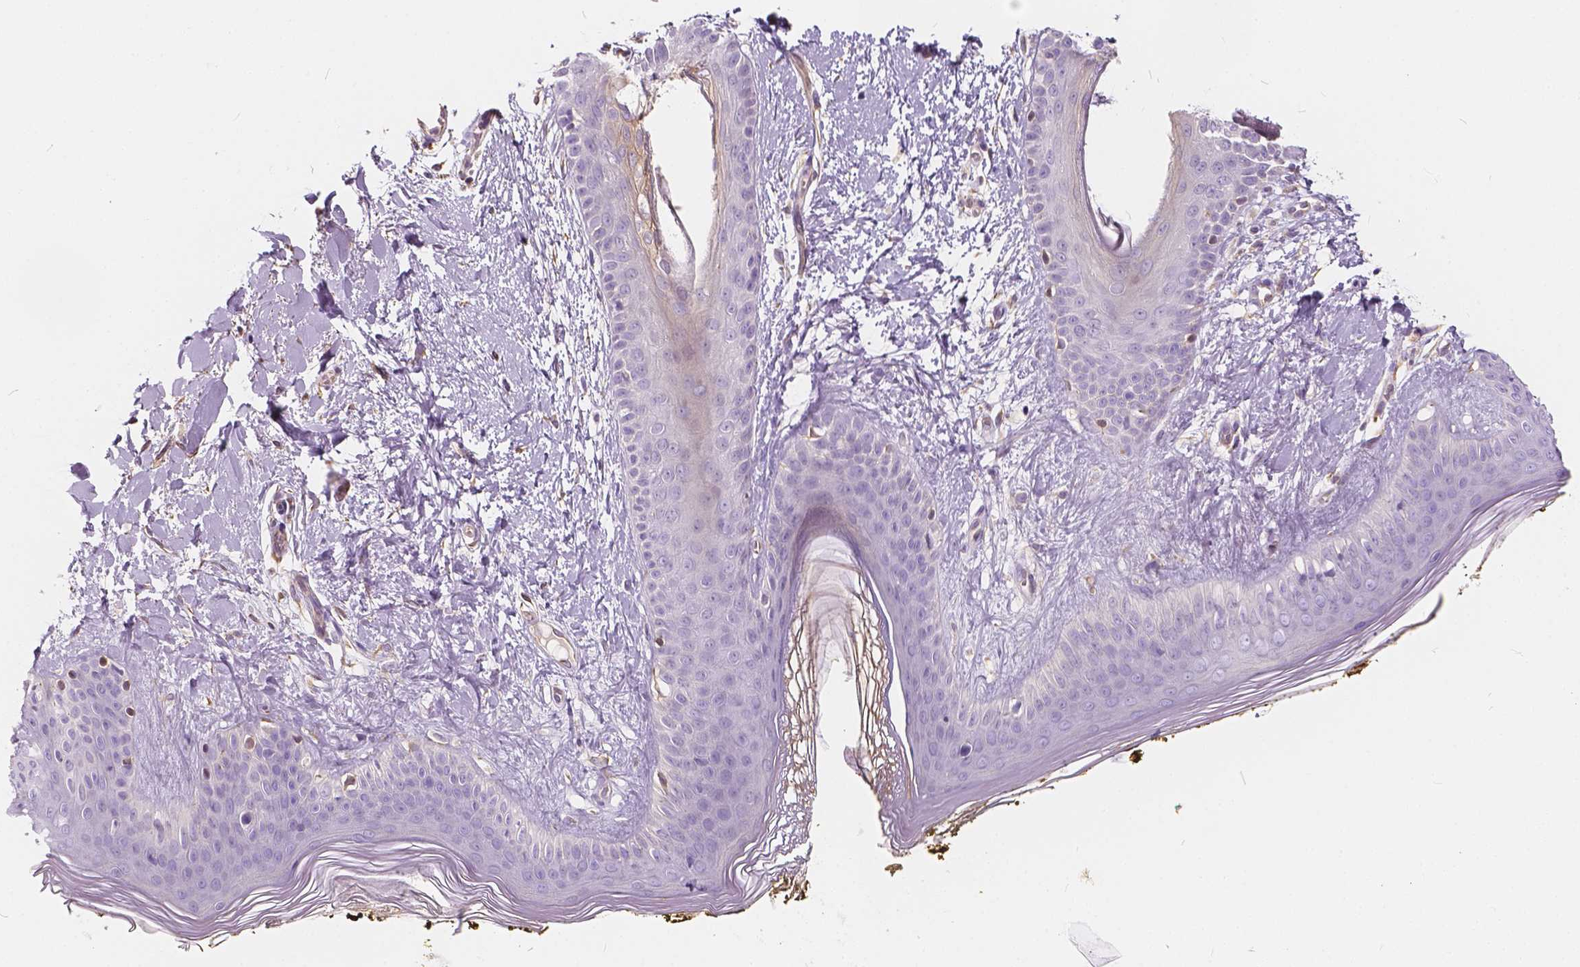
{"staining": {"intensity": "negative", "quantity": "none", "location": "none"}, "tissue": "skin", "cell_type": "Fibroblasts", "image_type": "normal", "snomed": [{"axis": "morphology", "description": "Normal tissue, NOS"}, {"axis": "topography", "description": "Skin"}], "caption": "High magnification brightfield microscopy of unremarkable skin stained with DAB (3,3'-diaminobenzidine) (brown) and counterstained with hematoxylin (blue): fibroblasts show no significant positivity. (Brightfield microscopy of DAB immunohistochemistry at high magnification).", "gene": "KIAA0513", "patient": {"sex": "female", "age": 34}}